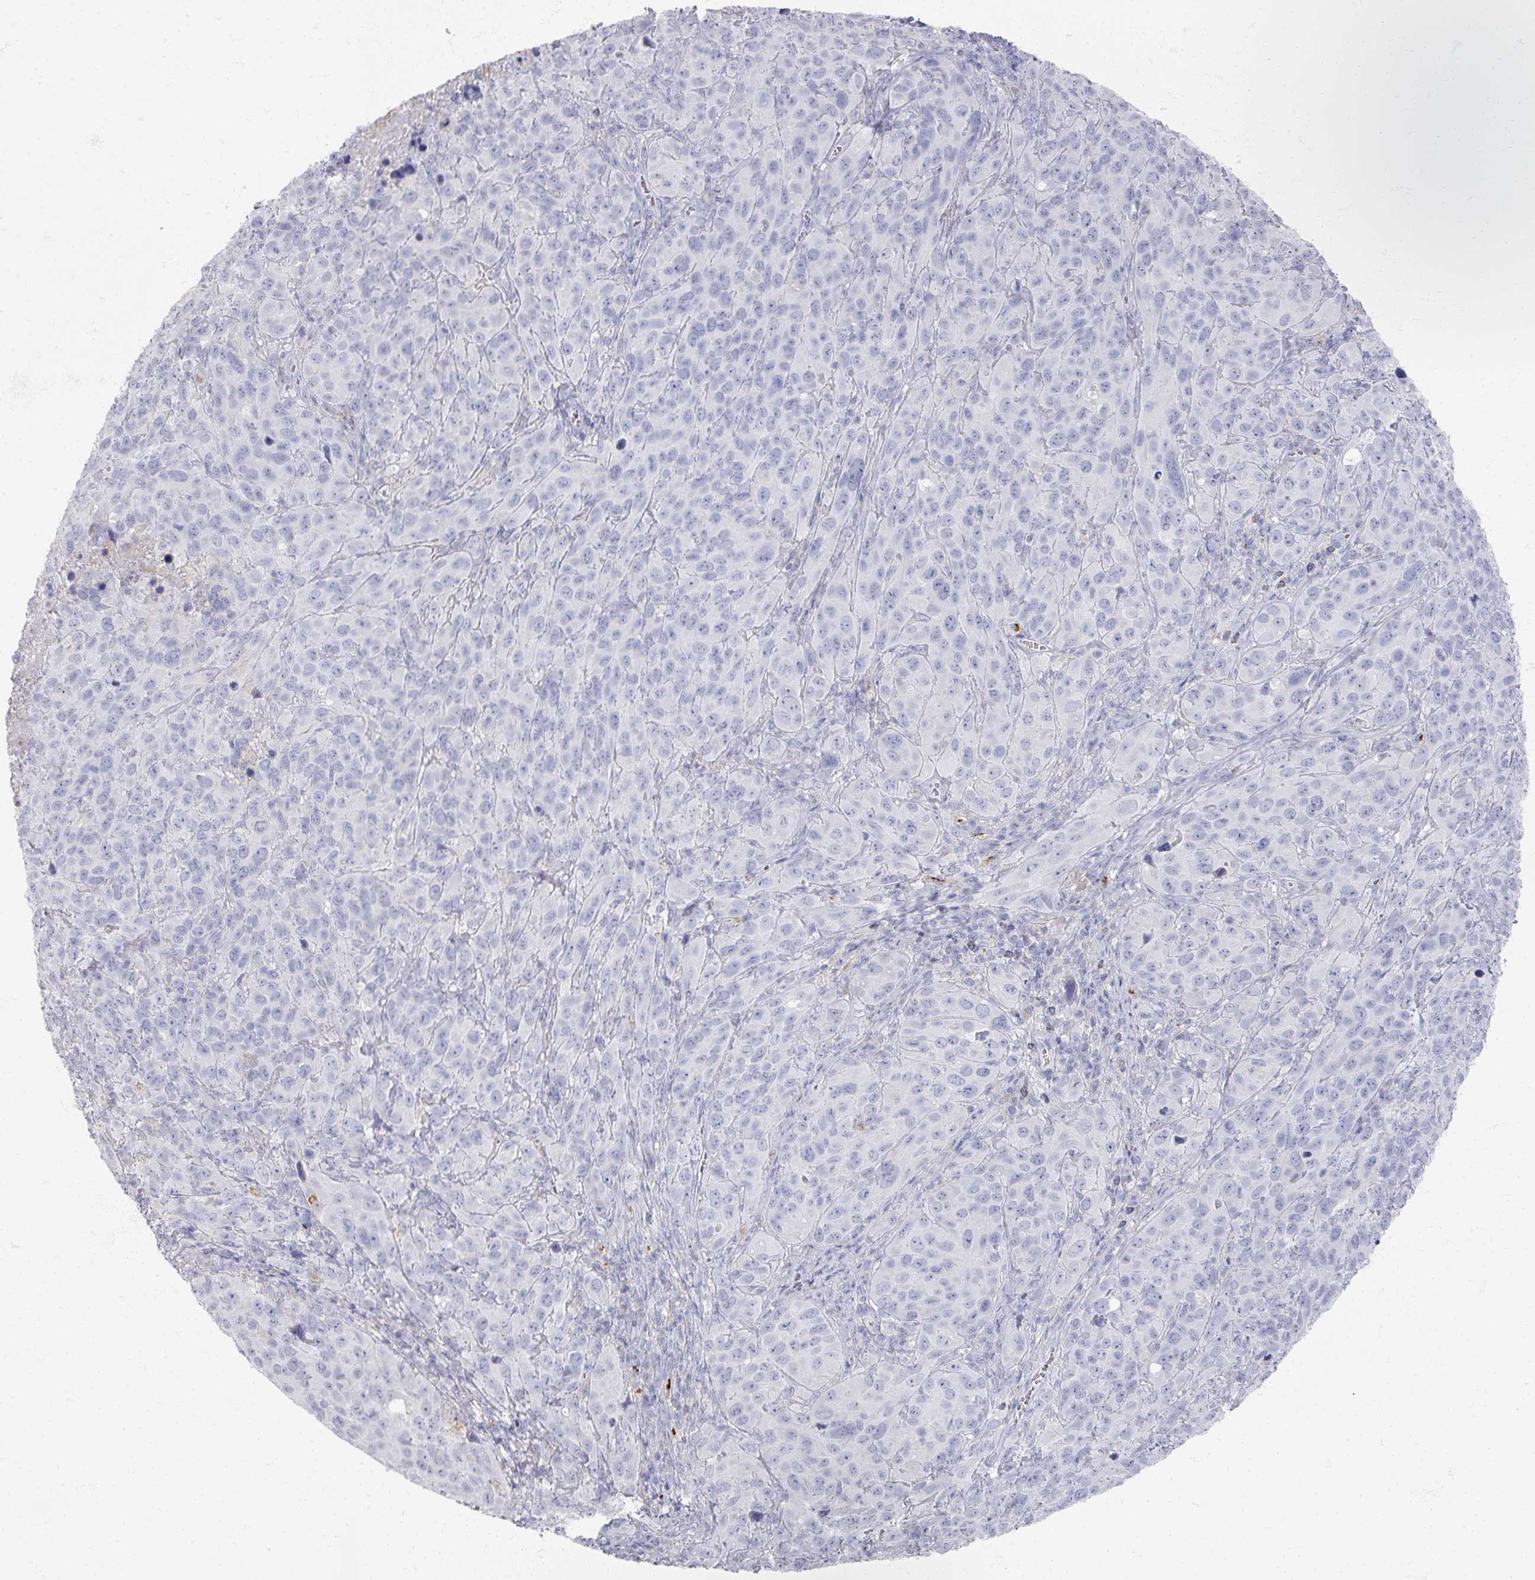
{"staining": {"intensity": "negative", "quantity": "none", "location": "none"}, "tissue": "cervical cancer", "cell_type": "Tumor cells", "image_type": "cancer", "snomed": [{"axis": "morphology", "description": "Squamous cell carcinoma, NOS"}, {"axis": "topography", "description": "Cervix"}], "caption": "The immunohistochemistry photomicrograph has no significant positivity in tumor cells of cervical squamous cell carcinoma tissue. The staining is performed using DAB (3,3'-diaminobenzidine) brown chromogen with nuclei counter-stained in using hematoxylin.", "gene": "OMG", "patient": {"sex": "female", "age": 51}}